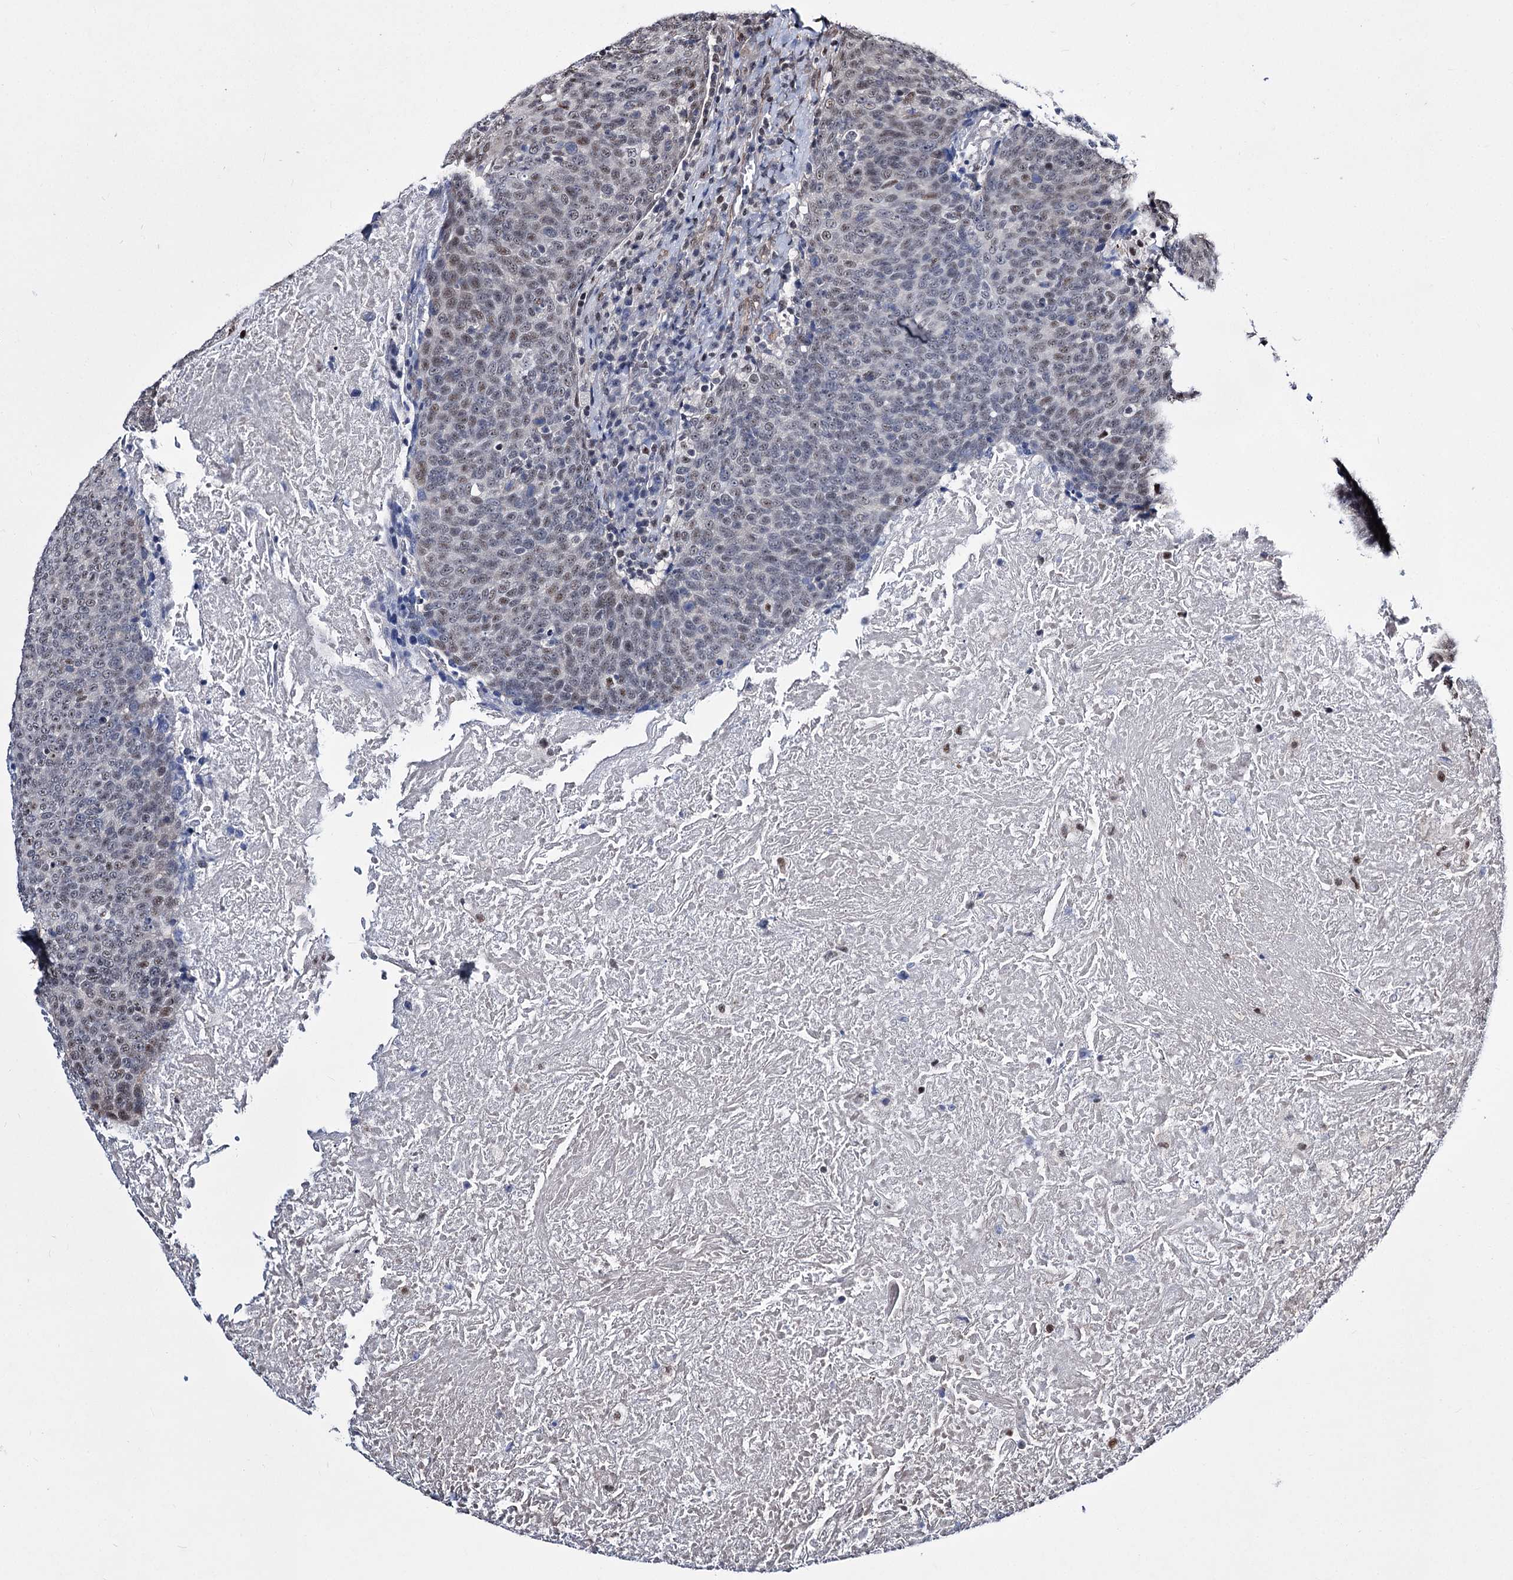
{"staining": {"intensity": "weak", "quantity": "<25%", "location": "nuclear"}, "tissue": "head and neck cancer", "cell_type": "Tumor cells", "image_type": "cancer", "snomed": [{"axis": "morphology", "description": "Squamous cell carcinoma, NOS"}, {"axis": "morphology", "description": "Squamous cell carcinoma, metastatic, NOS"}, {"axis": "topography", "description": "Lymph node"}, {"axis": "topography", "description": "Head-Neck"}], "caption": "There is no significant positivity in tumor cells of head and neck metastatic squamous cell carcinoma. (DAB IHC with hematoxylin counter stain).", "gene": "CHMP7", "patient": {"sex": "male", "age": 62}}